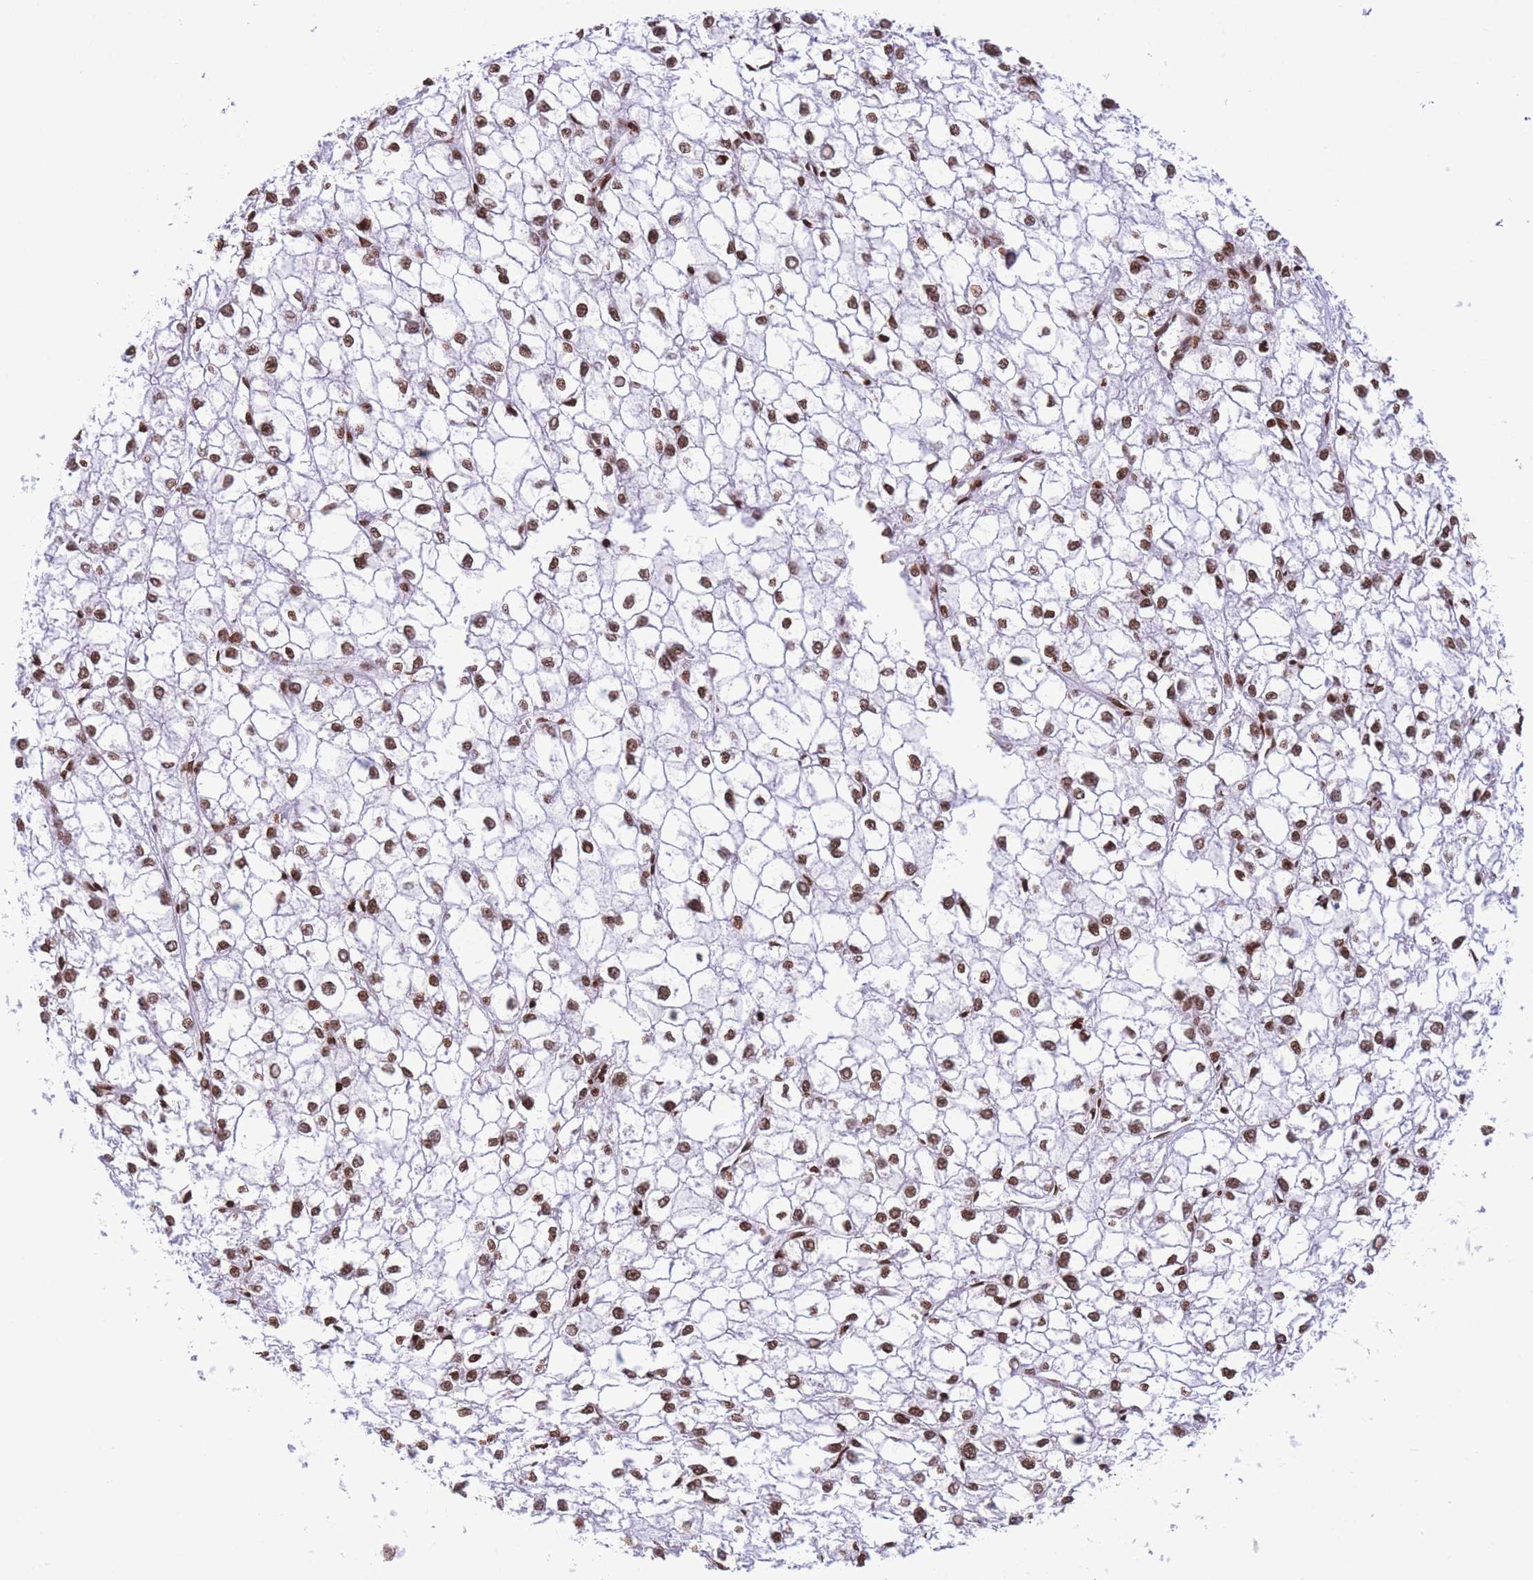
{"staining": {"intensity": "moderate", "quantity": ">75%", "location": "nuclear"}, "tissue": "liver cancer", "cell_type": "Tumor cells", "image_type": "cancer", "snomed": [{"axis": "morphology", "description": "Carcinoma, Hepatocellular, NOS"}, {"axis": "topography", "description": "Liver"}], "caption": "Hepatocellular carcinoma (liver) tissue exhibits moderate nuclear expression in about >75% of tumor cells, visualized by immunohistochemistry. (Stains: DAB in brown, nuclei in blue, Microscopy: brightfield microscopy at high magnification).", "gene": "H2BC11", "patient": {"sex": "female", "age": 43}}